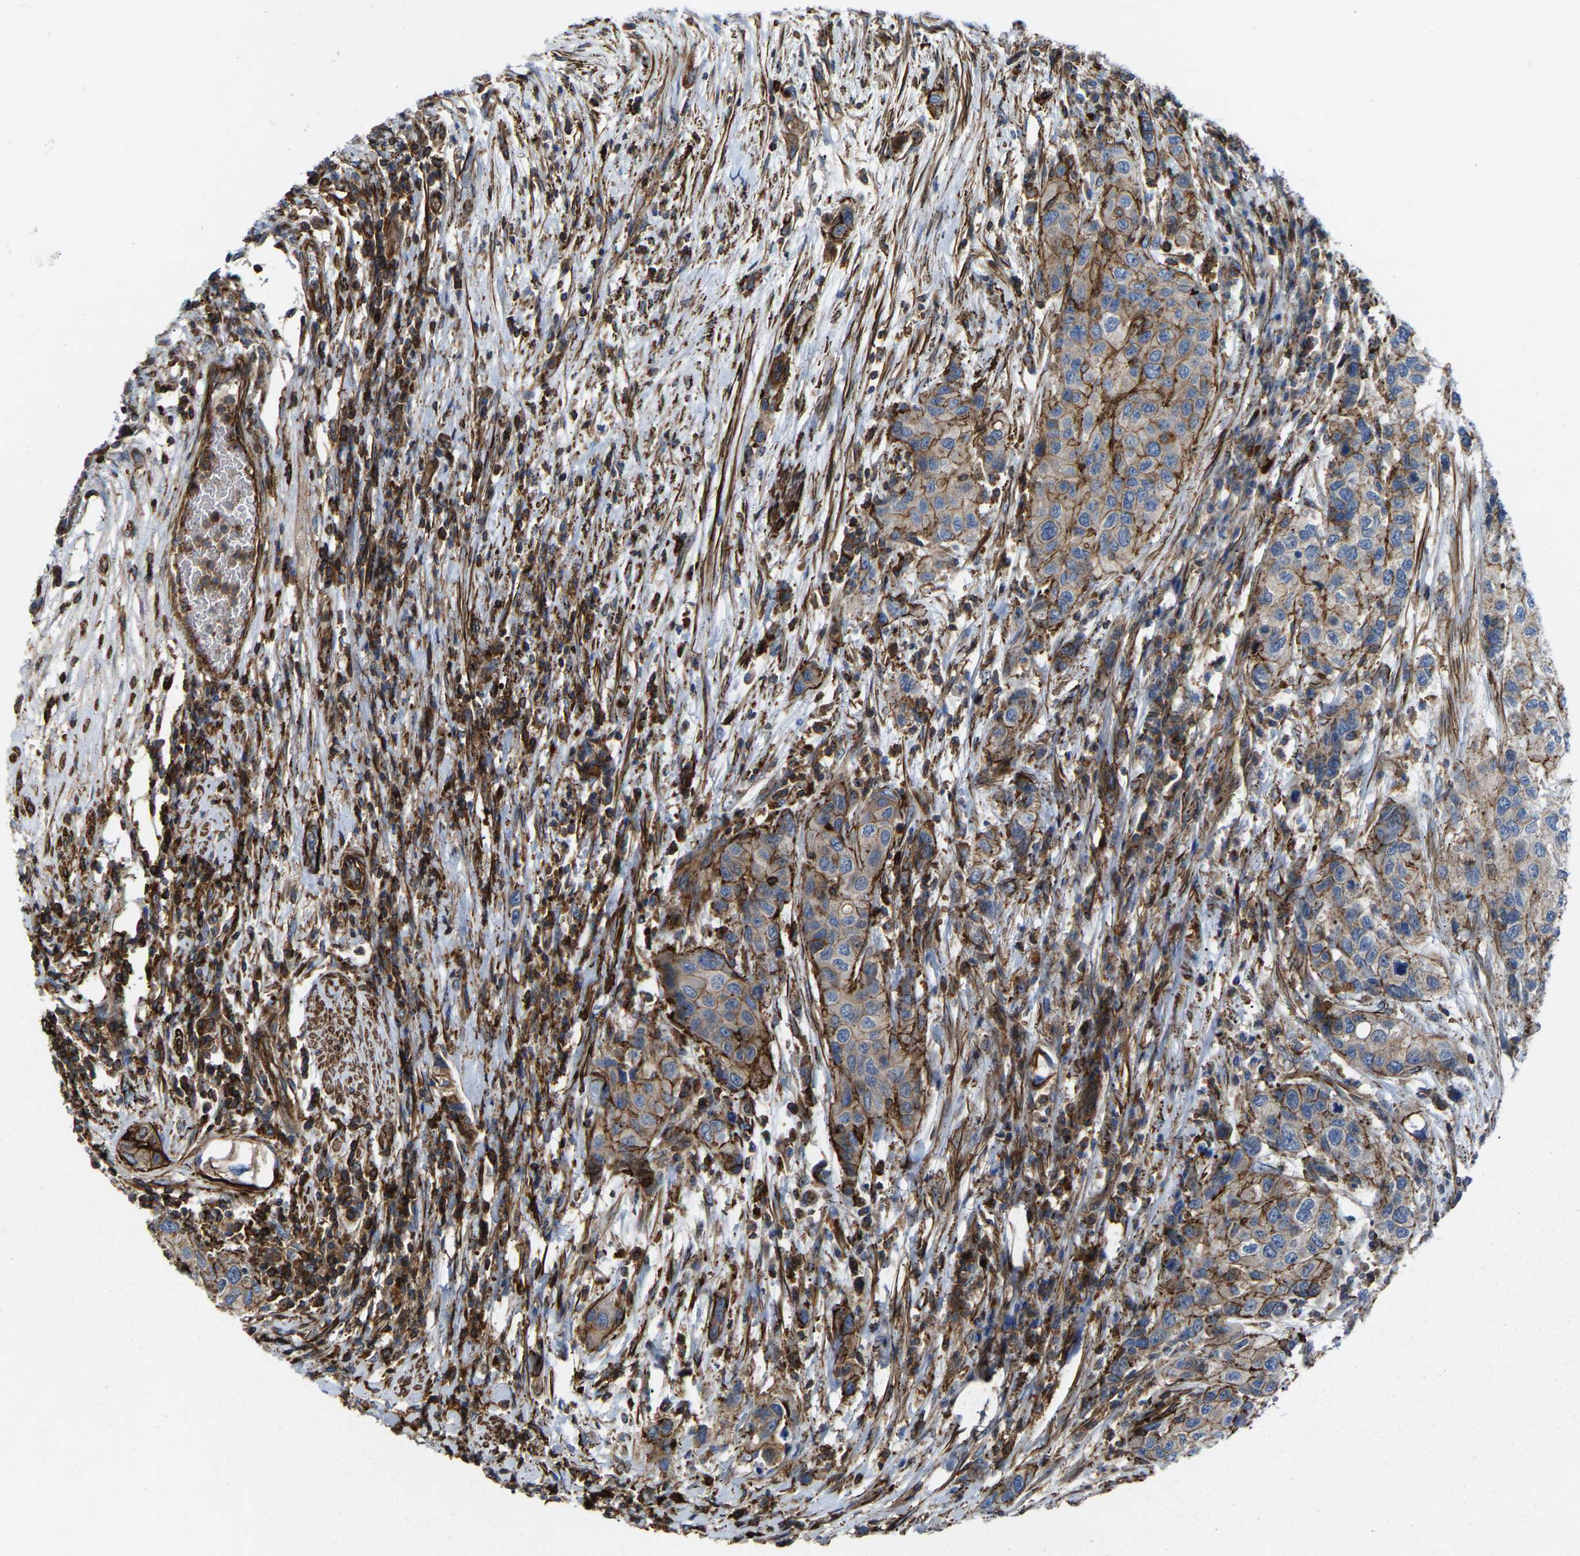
{"staining": {"intensity": "moderate", "quantity": "25%-75%", "location": "cytoplasmic/membranous"}, "tissue": "urothelial cancer", "cell_type": "Tumor cells", "image_type": "cancer", "snomed": [{"axis": "morphology", "description": "Urothelial carcinoma, High grade"}, {"axis": "topography", "description": "Urinary bladder"}], "caption": "High-grade urothelial carcinoma stained with a protein marker displays moderate staining in tumor cells.", "gene": "AGPAT2", "patient": {"sex": "female", "age": 56}}